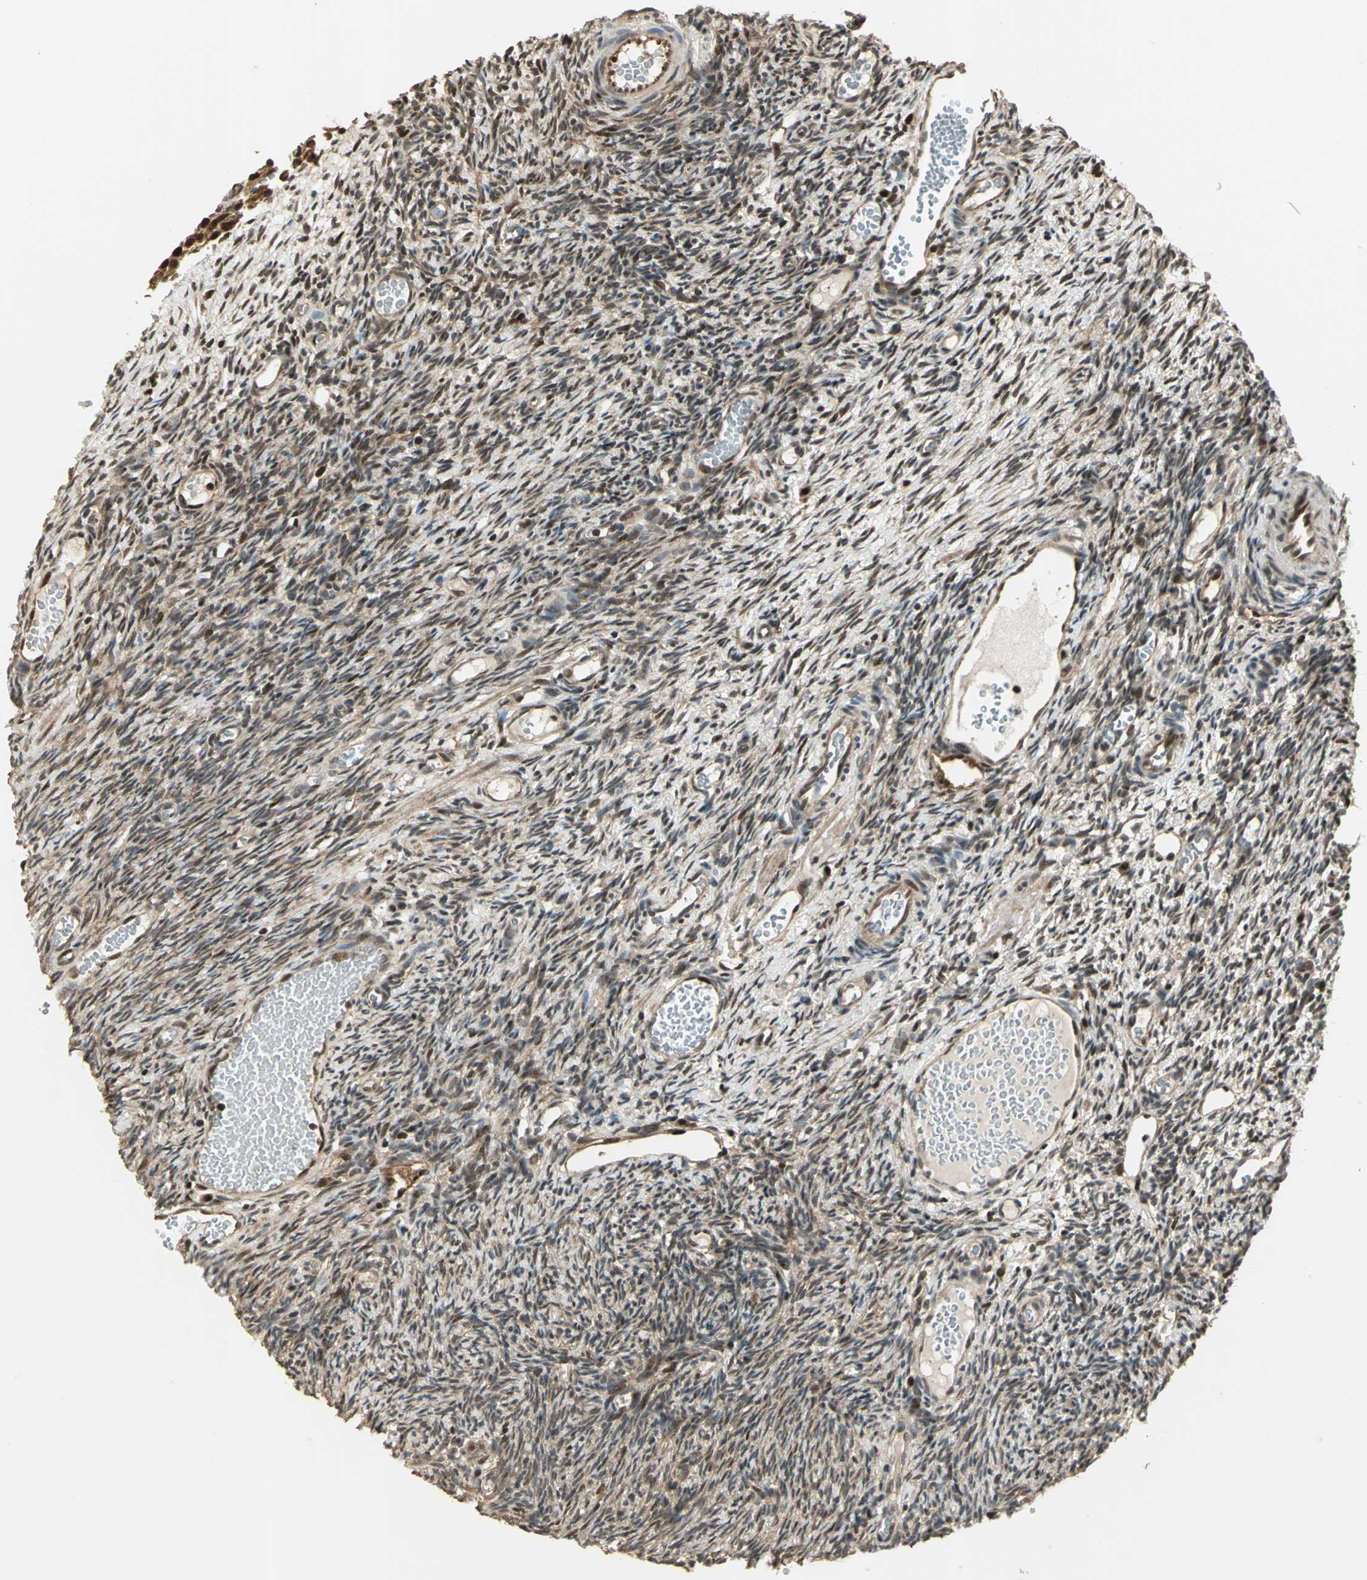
{"staining": {"intensity": "moderate", "quantity": ">75%", "location": "cytoplasmic/membranous,nuclear"}, "tissue": "ovary", "cell_type": "Ovarian stroma cells", "image_type": "normal", "snomed": [{"axis": "morphology", "description": "Normal tissue, NOS"}, {"axis": "topography", "description": "Ovary"}], "caption": "The immunohistochemical stain shows moderate cytoplasmic/membranous,nuclear staining in ovarian stroma cells of normal ovary. (DAB (3,3'-diaminobenzidine) IHC, brown staining for protein, blue staining for nuclei).", "gene": "PSMC3", "patient": {"sex": "female", "age": 35}}